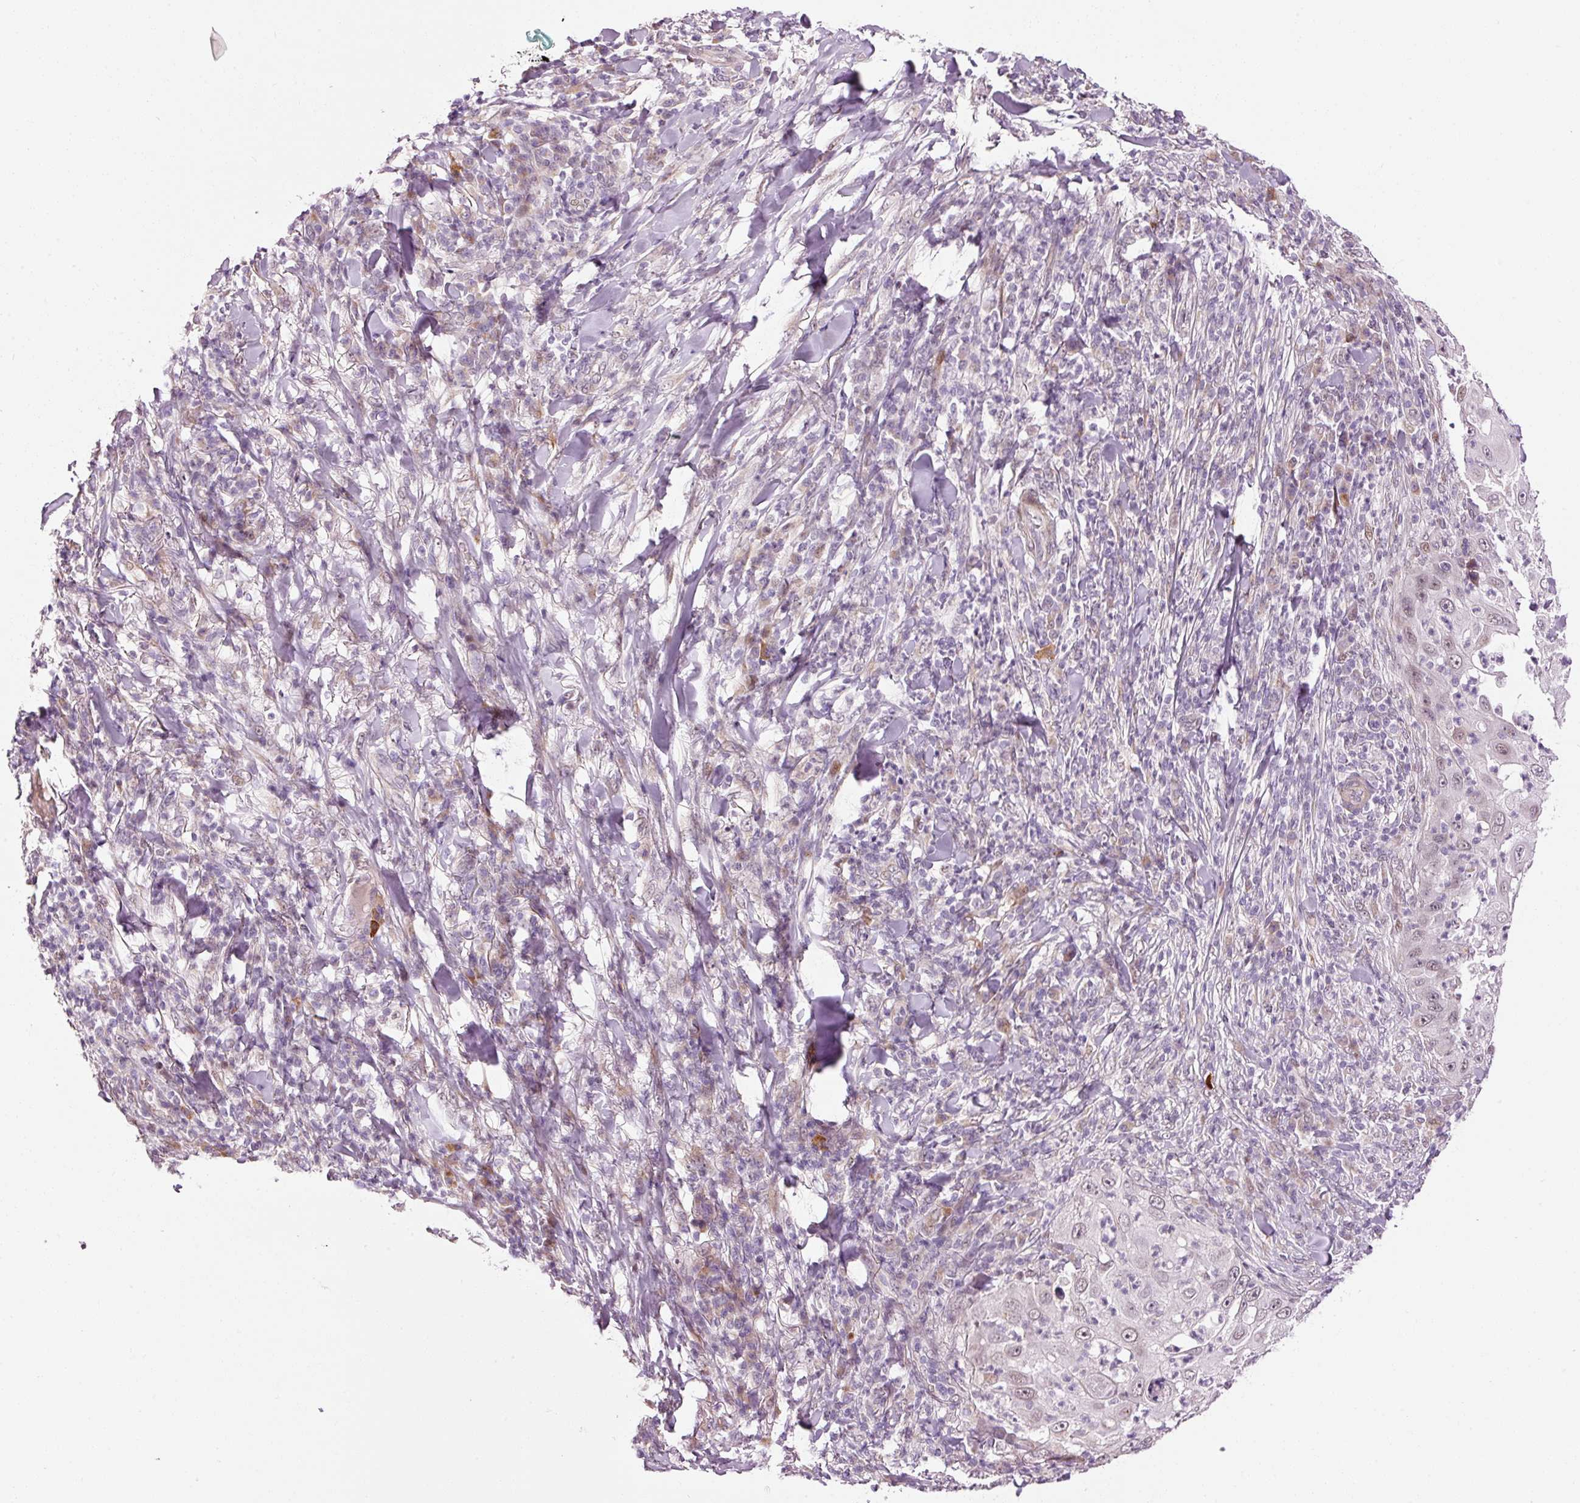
{"staining": {"intensity": "negative", "quantity": "none", "location": "none"}, "tissue": "skin cancer", "cell_type": "Tumor cells", "image_type": "cancer", "snomed": [{"axis": "morphology", "description": "Squamous cell carcinoma, NOS"}, {"axis": "topography", "description": "Skin"}], "caption": "There is no significant positivity in tumor cells of skin cancer (squamous cell carcinoma). (DAB IHC with hematoxylin counter stain).", "gene": "ANKRD20A1", "patient": {"sex": "female", "age": 44}}